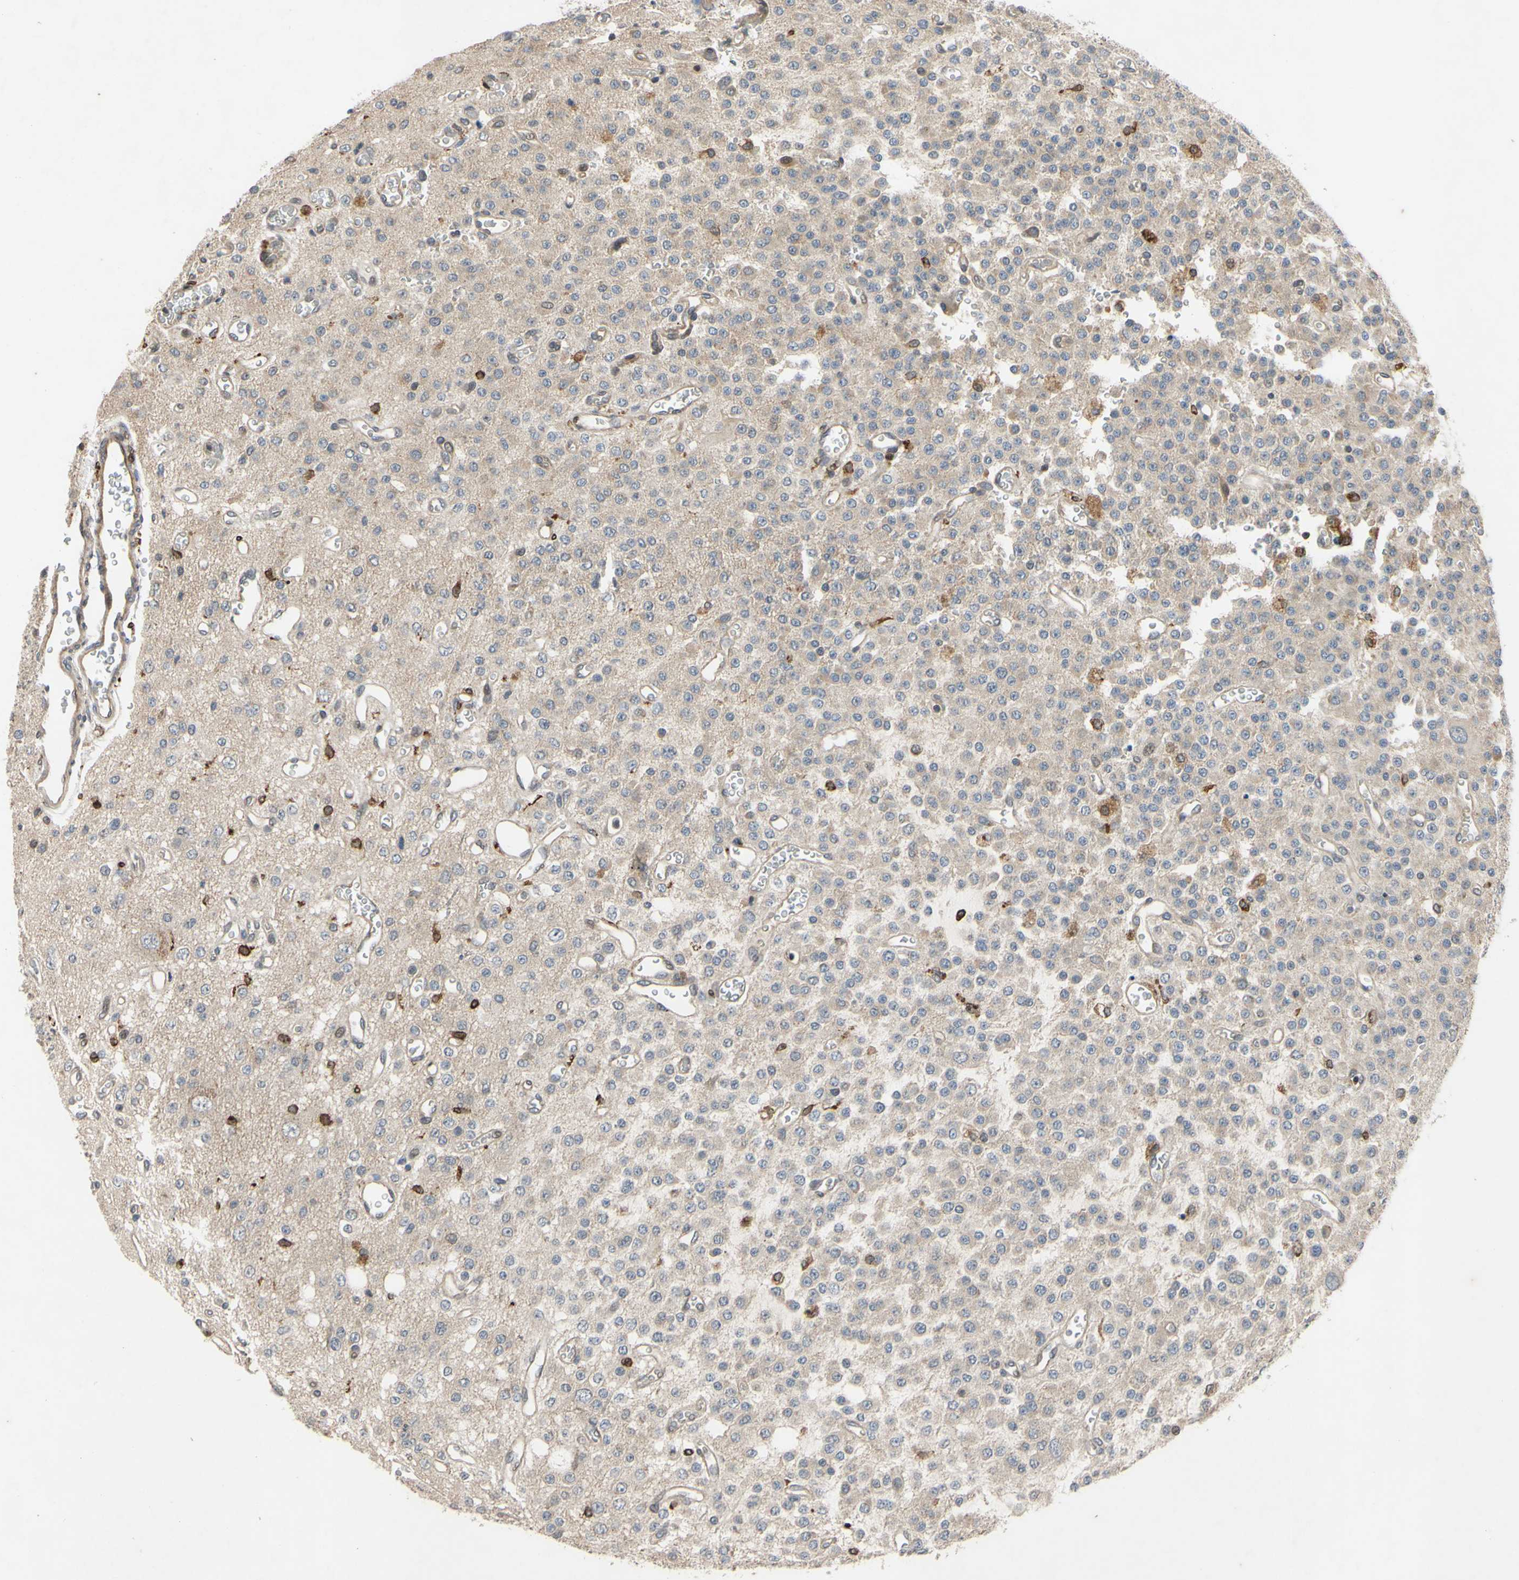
{"staining": {"intensity": "negative", "quantity": "none", "location": "none"}, "tissue": "glioma", "cell_type": "Tumor cells", "image_type": "cancer", "snomed": [{"axis": "morphology", "description": "Glioma, malignant, Low grade"}, {"axis": "topography", "description": "Brain"}], "caption": "Glioma was stained to show a protein in brown. There is no significant expression in tumor cells. The staining was performed using DAB (3,3'-diaminobenzidine) to visualize the protein expression in brown, while the nuclei were stained in blue with hematoxylin (Magnification: 20x).", "gene": "PLXNA2", "patient": {"sex": "male", "age": 38}}